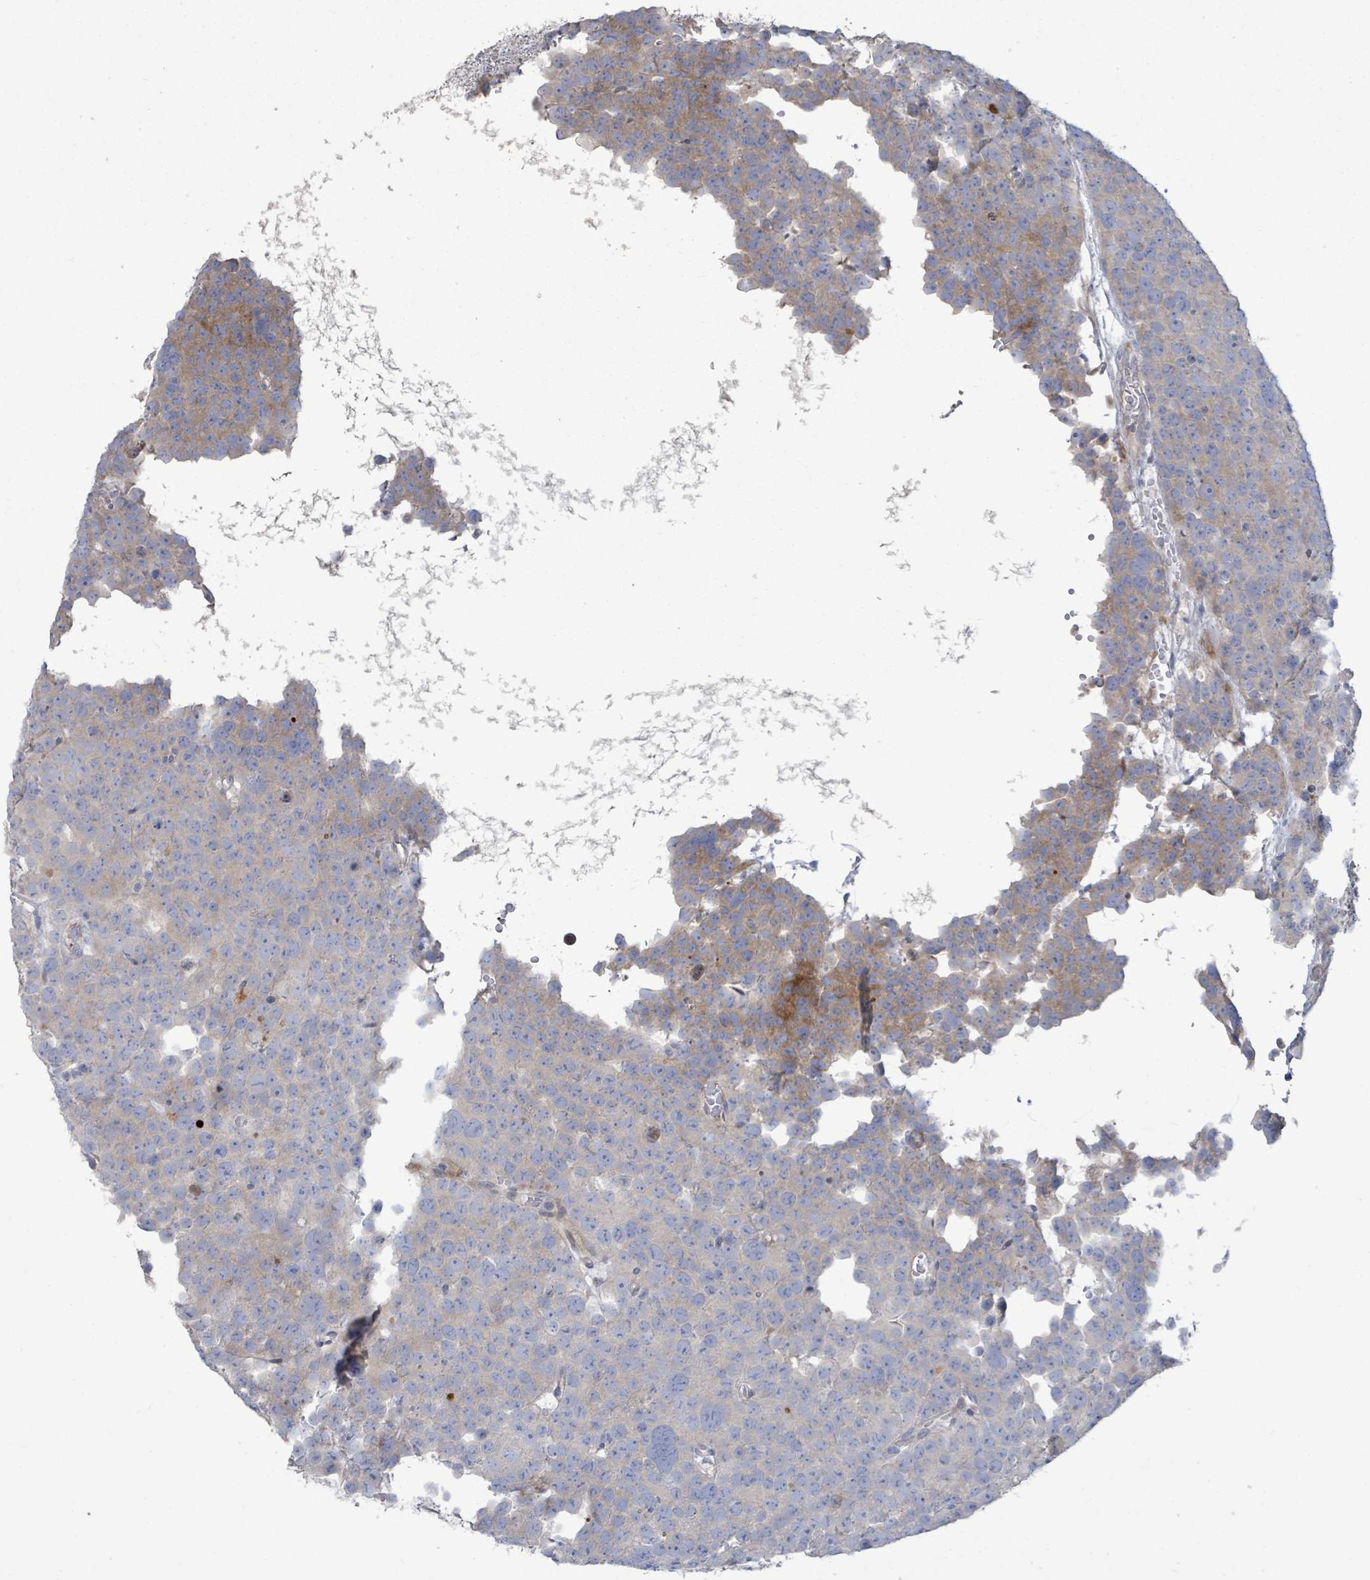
{"staining": {"intensity": "weak", "quantity": "<25%", "location": "cytoplasmic/membranous"}, "tissue": "testis cancer", "cell_type": "Tumor cells", "image_type": "cancer", "snomed": [{"axis": "morphology", "description": "Seminoma, NOS"}, {"axis": "topography", "description": "Testis"}], "caption": "Testis seminoma stained for a protein using immunohistochemistry (IHC) exhibits no expression tumor cells.", "gene": "LILRA4", "patient": {"sex": "male", "age": 71}}